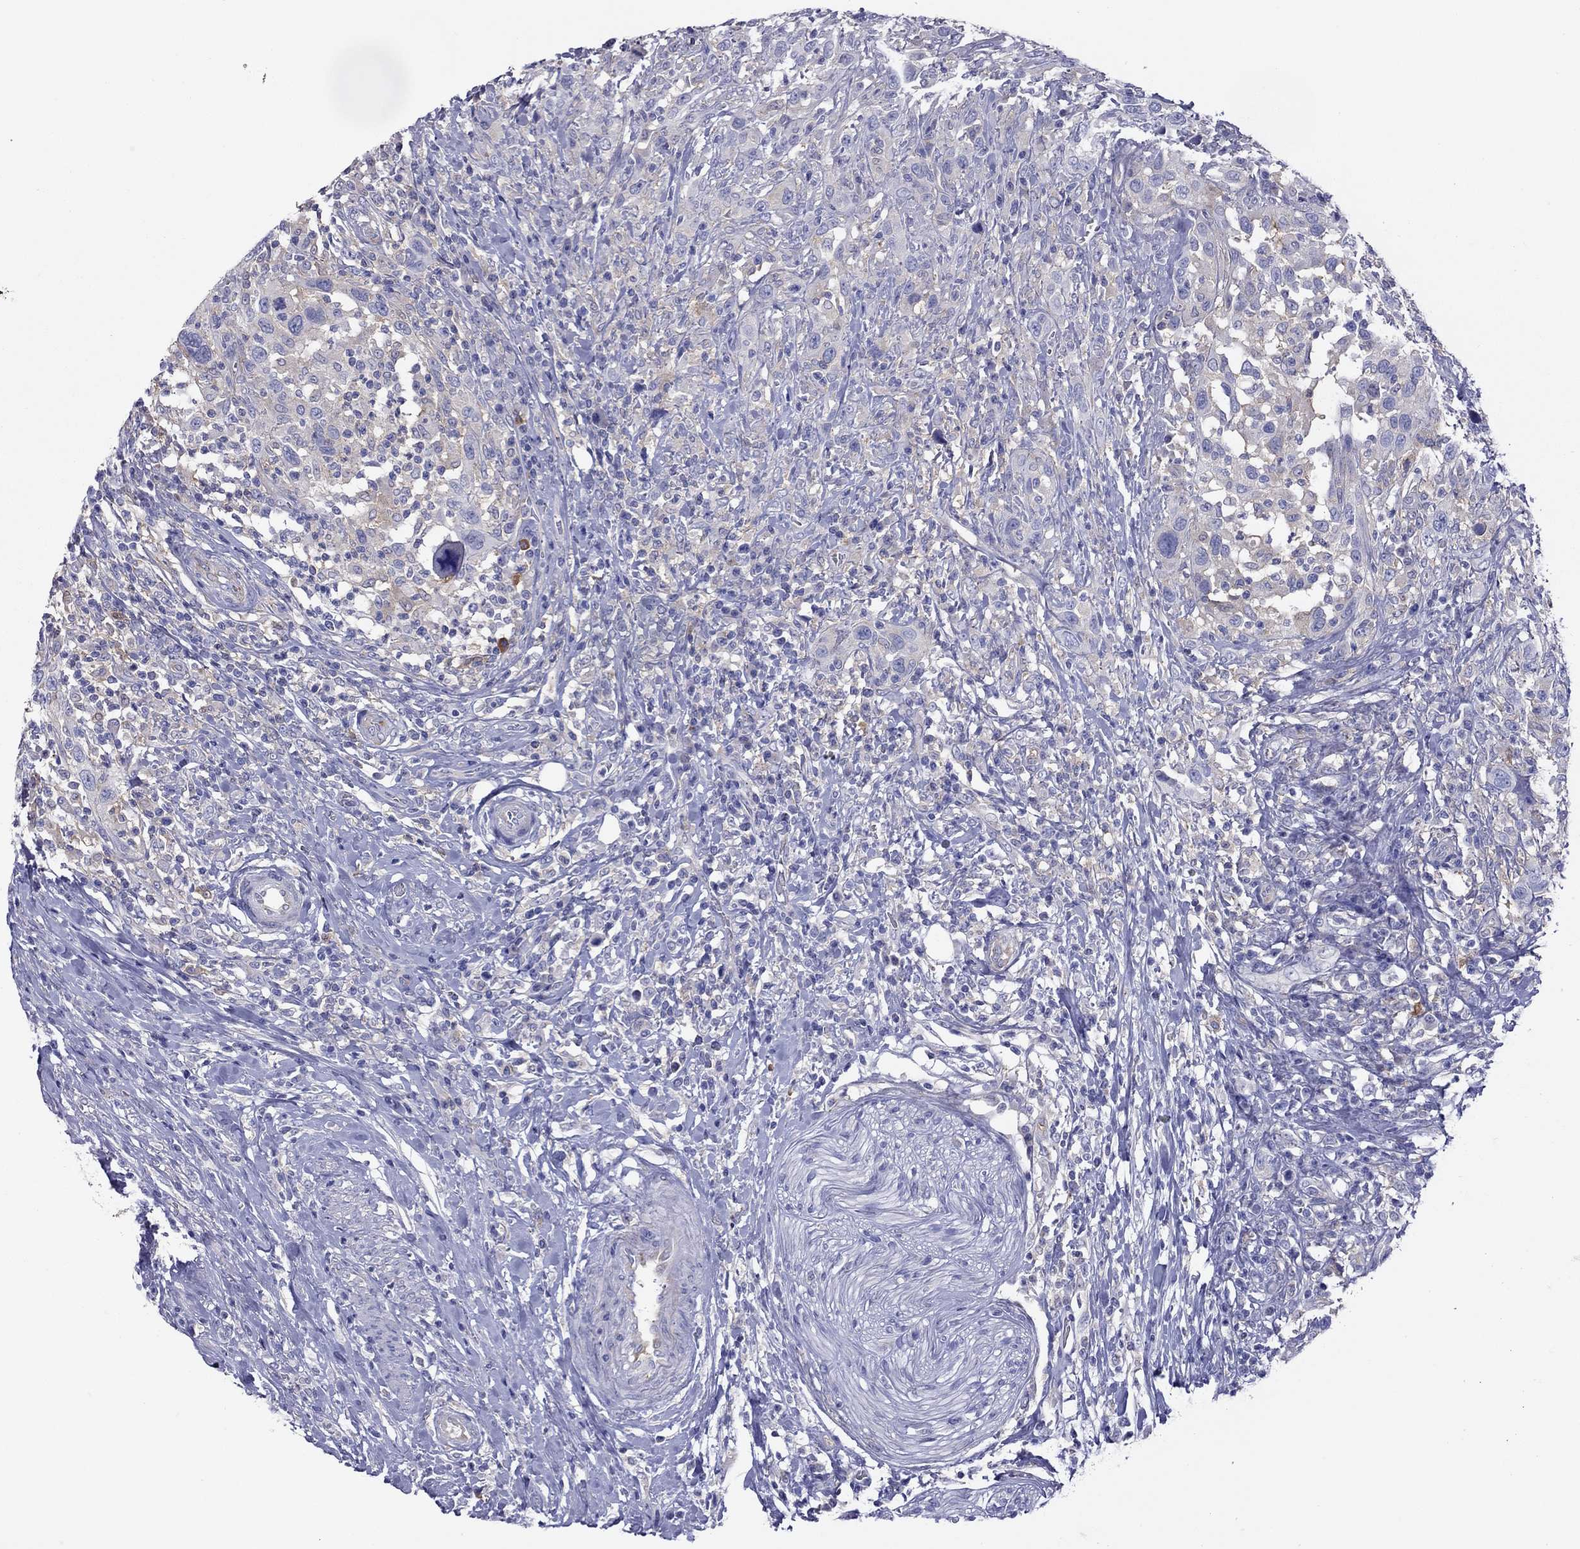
{"staining": {"intensity": "weak", "quantity": "<25%", "location": "cytoplasmic/membranous"}, "tissue": "urothelial cancer", "cell_type": "Tumor cells", "image_type": "cancer", "snomed": [{"axis": "morphology", "description": "Urothelial carcinoma, NOS"}, {"axis": "morphology", "description": "Urothelial carcinoma, High grade"}, {"axis": "topography", "description": "Urinary bladder"}], "caption": "Immunohistochemistry micrograph of high-grade urothelial carcinoma stained for a protein (brown), which demonstrates no positivity in tumor cells.", "gene": "ALOX15B", "patient": {"sex": "female", "age": 64}}